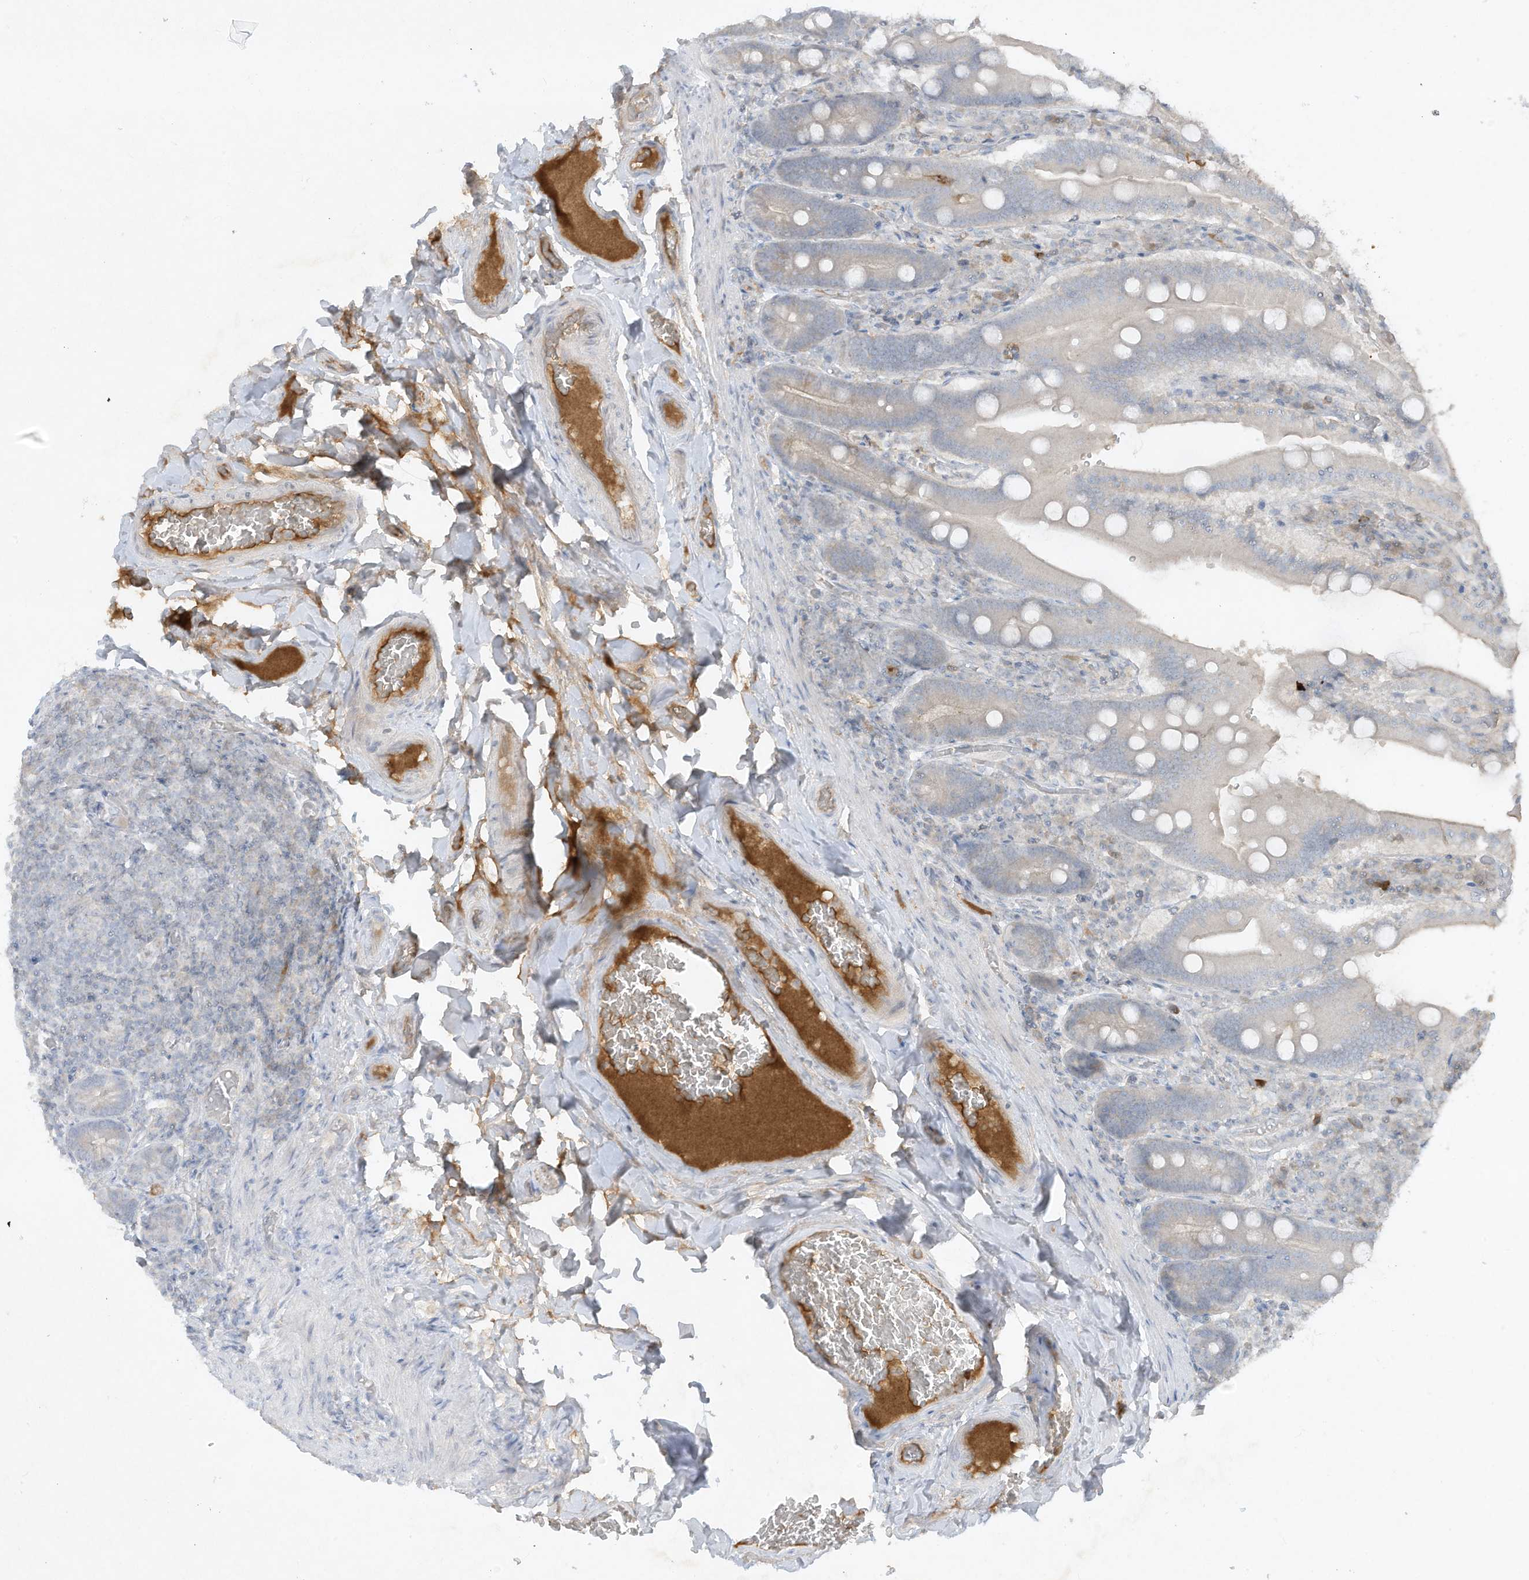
{"staining": {"intensity": "weak", "quantity": "<25%", "location": "cytoplasmic/membranous"}, "tissue": "duodenum", "cell_type": "Glandular cells", "image_type": "normal", "snomed": [{"axis": "morphology", "description": "Normal tissue, NOS"}, {"axis": "topography", "description": "Duodenum"}], "caption": "Immunohistochemical staining of unremarkable duodenum reveals no significant expression in glandular cells. (DAB immunohistochemistry (IHC) with hematoxylin counter stain).", "gene": "FETUB", "patient": {"sex": "female", "age": 62}}